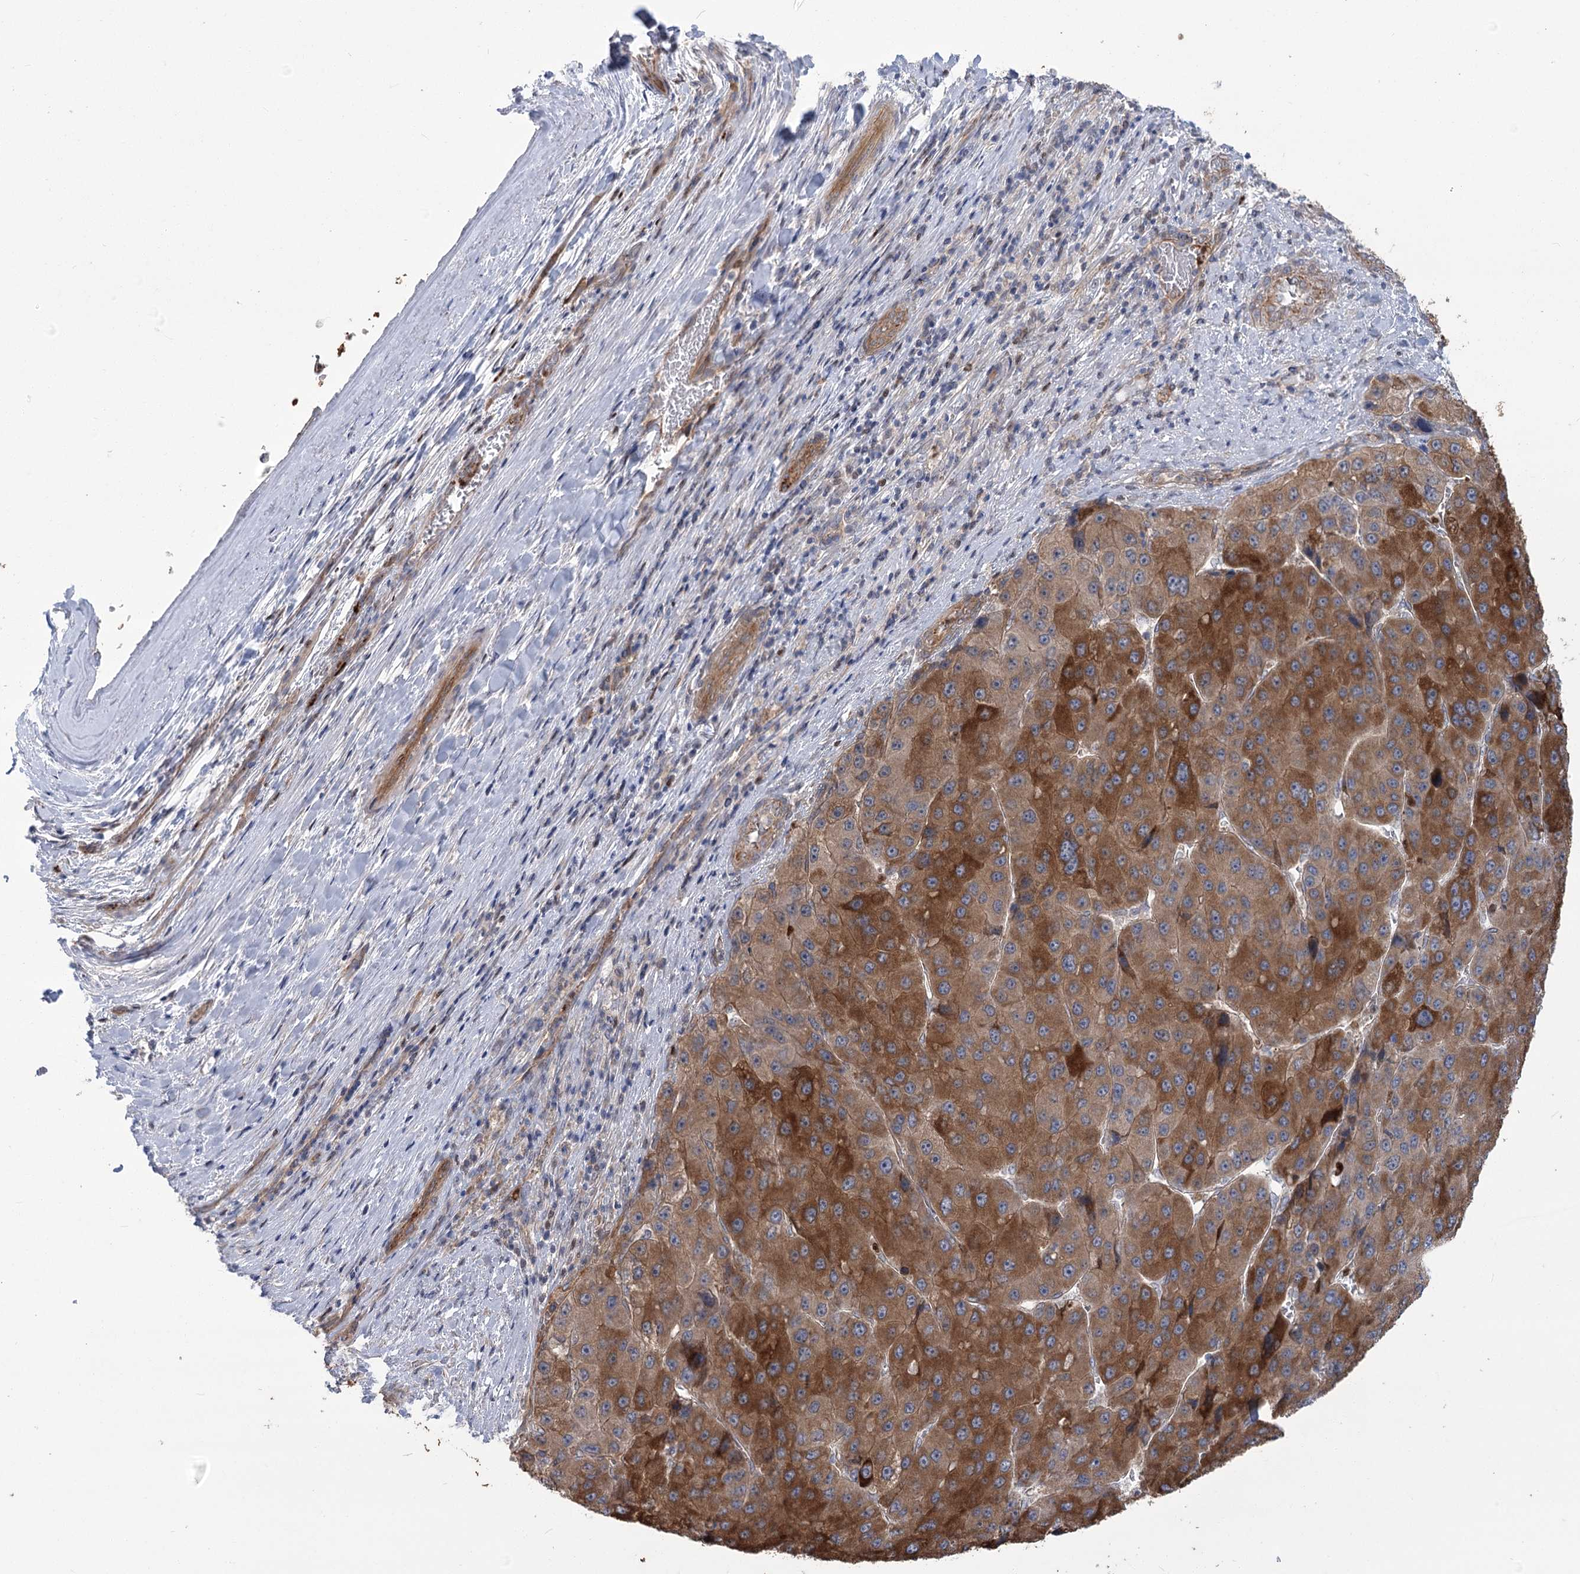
{"staining": {"intensity": "strong", "quantity": ">75%", "location": "cytoplasmic/membranous"}, "tissue": "liver cancer", "cell_type": "Tumor cells", "image_type": "cancer", "snomed": [{"axis": "morphology", "description": "Carcinoma, Hepatocellular, NOS"}, {"axis": "topography", "description": "Liver"}], "caption": "This image exhibits IHC staining of hepatocellular carcinoma (liver), with high strong cytoplasmic/membranous staining in approximately >75% of tumor cells.", "gene": "THAP6", "patient": {"sex": "female", "age": 73}}